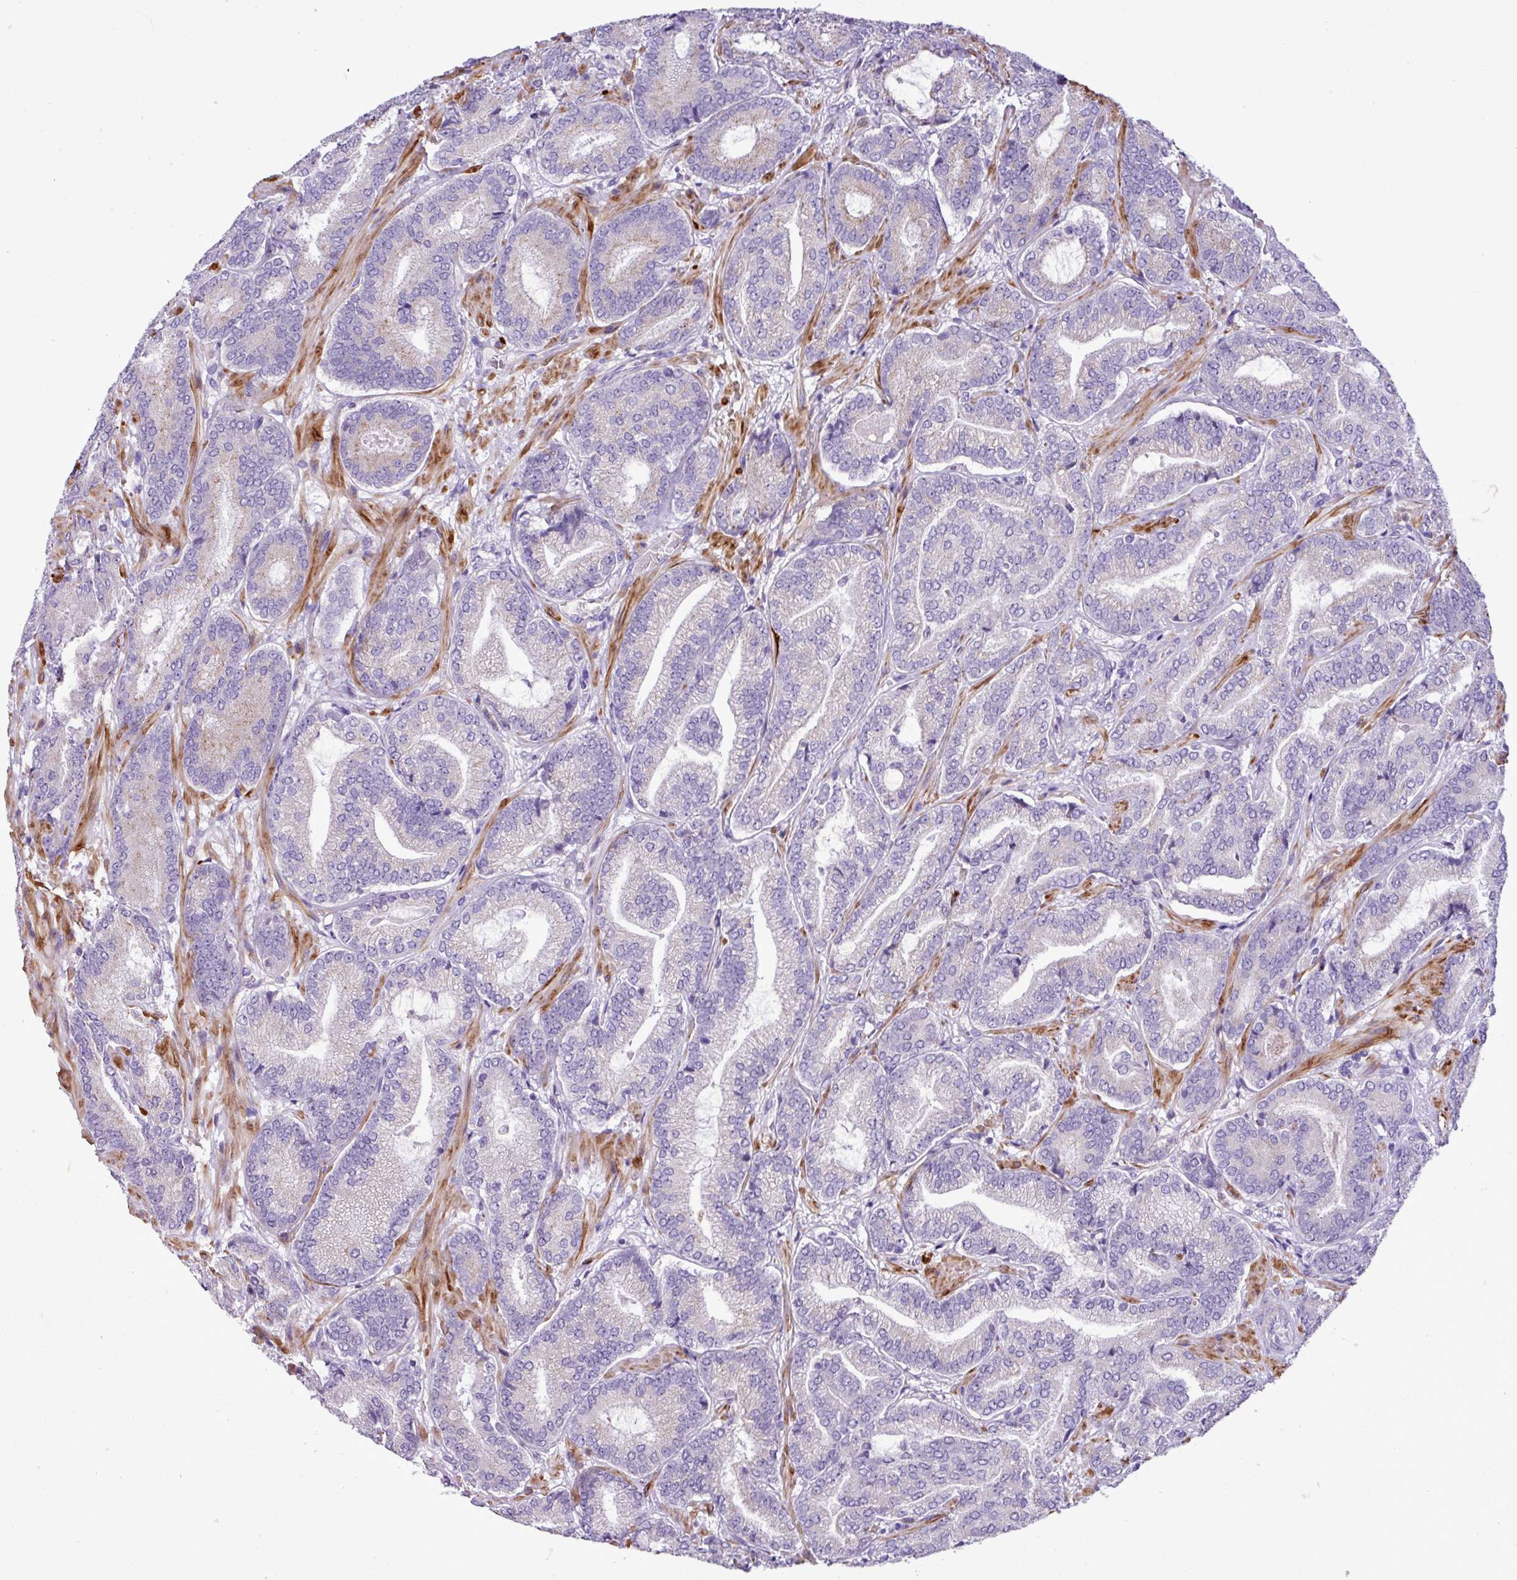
{"staining": {"intensity": "weak", "quantity": "<25%", "location": "cytoplasmic/membranous"}, "tissue": "prostate cancer", "cell_type": "Tumor cells", "image_type": "cancer", "snomed": [{"axis": "morphology", "description": "Adenocarcinoma, Low grade"}, {"axis": "topography", "description": "Prostate and seminal vesicle, NOS"}], "caption": "Photomicrograph shows no significant protein positivity in tumor cells of prostate adenocarcinoma (low-grade).", "gene": "ZSCAN5A", "patient": {"sex": "male", "age": 61}}